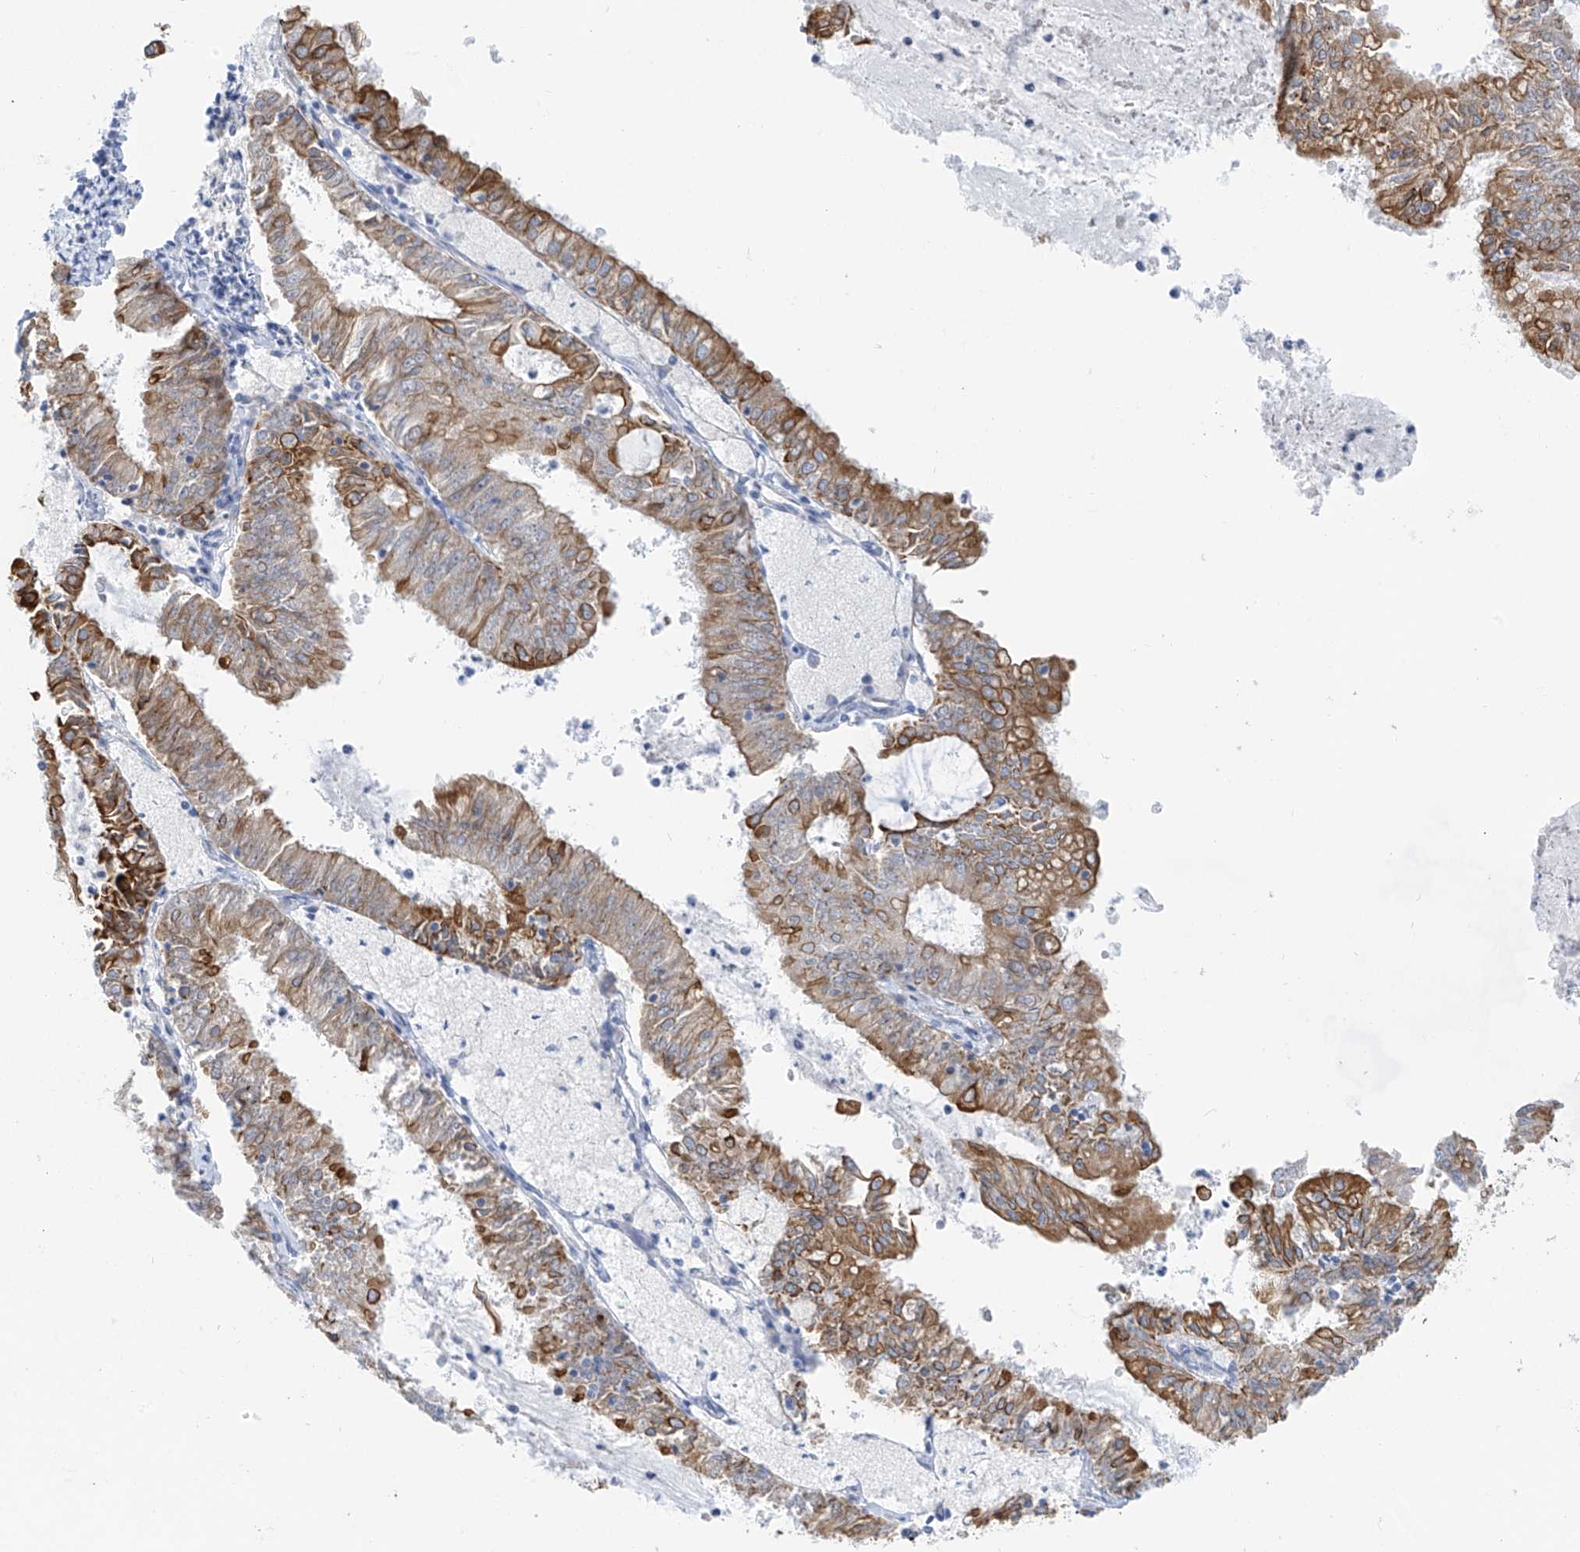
{"staining": {"intensity": "moderate", "quantity": "25%-75%", "location": "cytoplasmic/membranous"}, "tissue": "endometrial cancer", "cell_type": "Tumor cells", "image_type": "cancer", "snomed": [{"axis": "morphology", "description": "Adenocarcinoma, NOS"}, {"axis": "topography", "description": "Endometrium"}], "caption": "Protein analysis of endometrial adenocarcinoma tissue shows moderate cytoplasmic/membranous expression in approximately 25%-75% of tumor cells.", "gene": "PIK3C2B", "patient": {"sex": "female", "age": 57}}